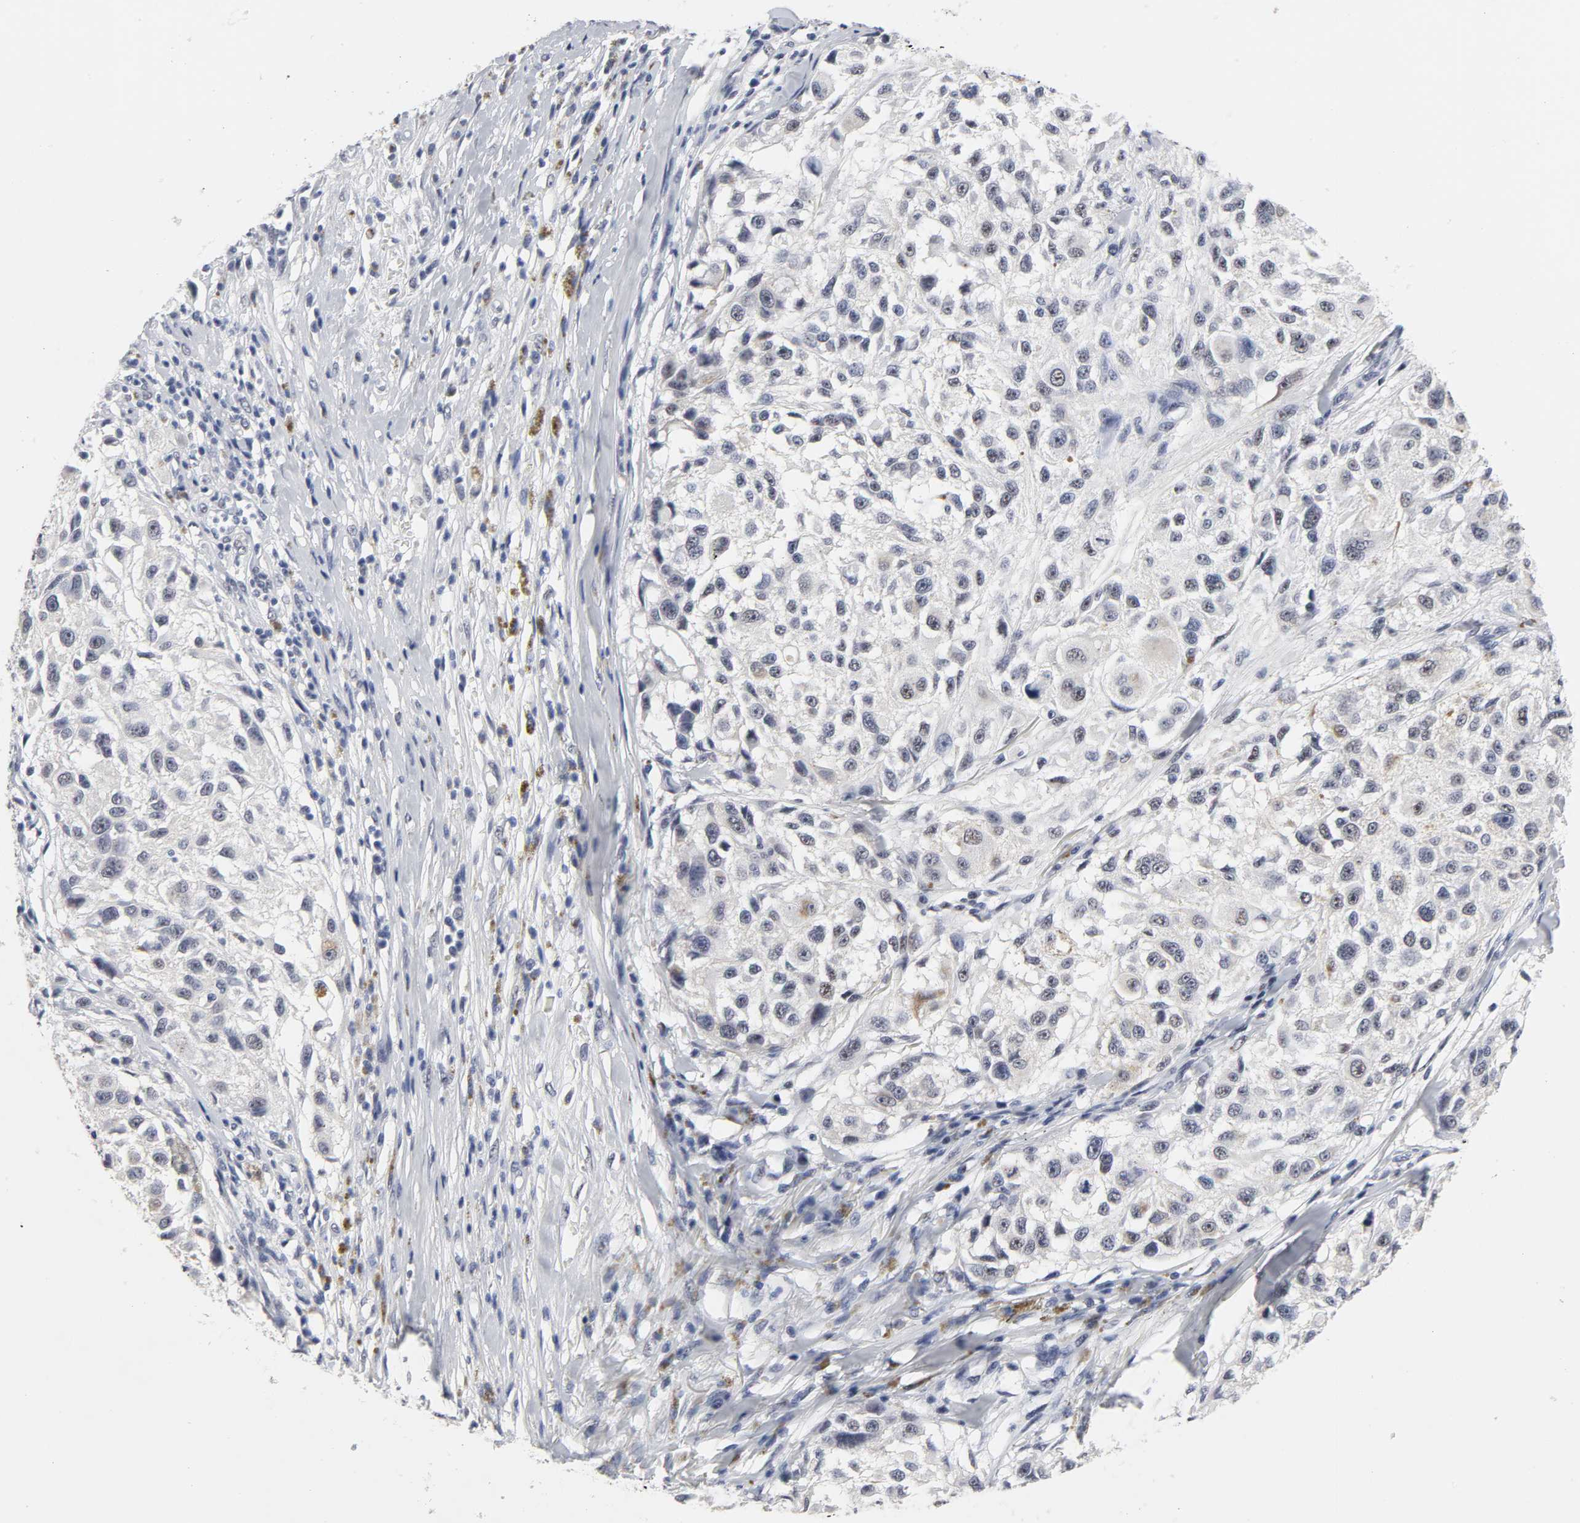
{"staining": {"intensity": "weak", "quantity": "<25%", "location": "cytoplasmic/membranous"}, "tissue": "melanoma", "cell_type": "Tumor cells", "image_type": "cancer", "snomed": [{"axis": "morphology", "description": "Necrosis, NOS"}, {"axis": "morphology", "description": "Malignant melanoma, NOS"}, {"axis": "topography", "description": "Skin"}], "caption": "This is an immunohistochemistry image of malignant melanoma. There is no positivity in tumor cells.", "gene": "GRHL2", "patient": {"sex": "female", "age": 87}}